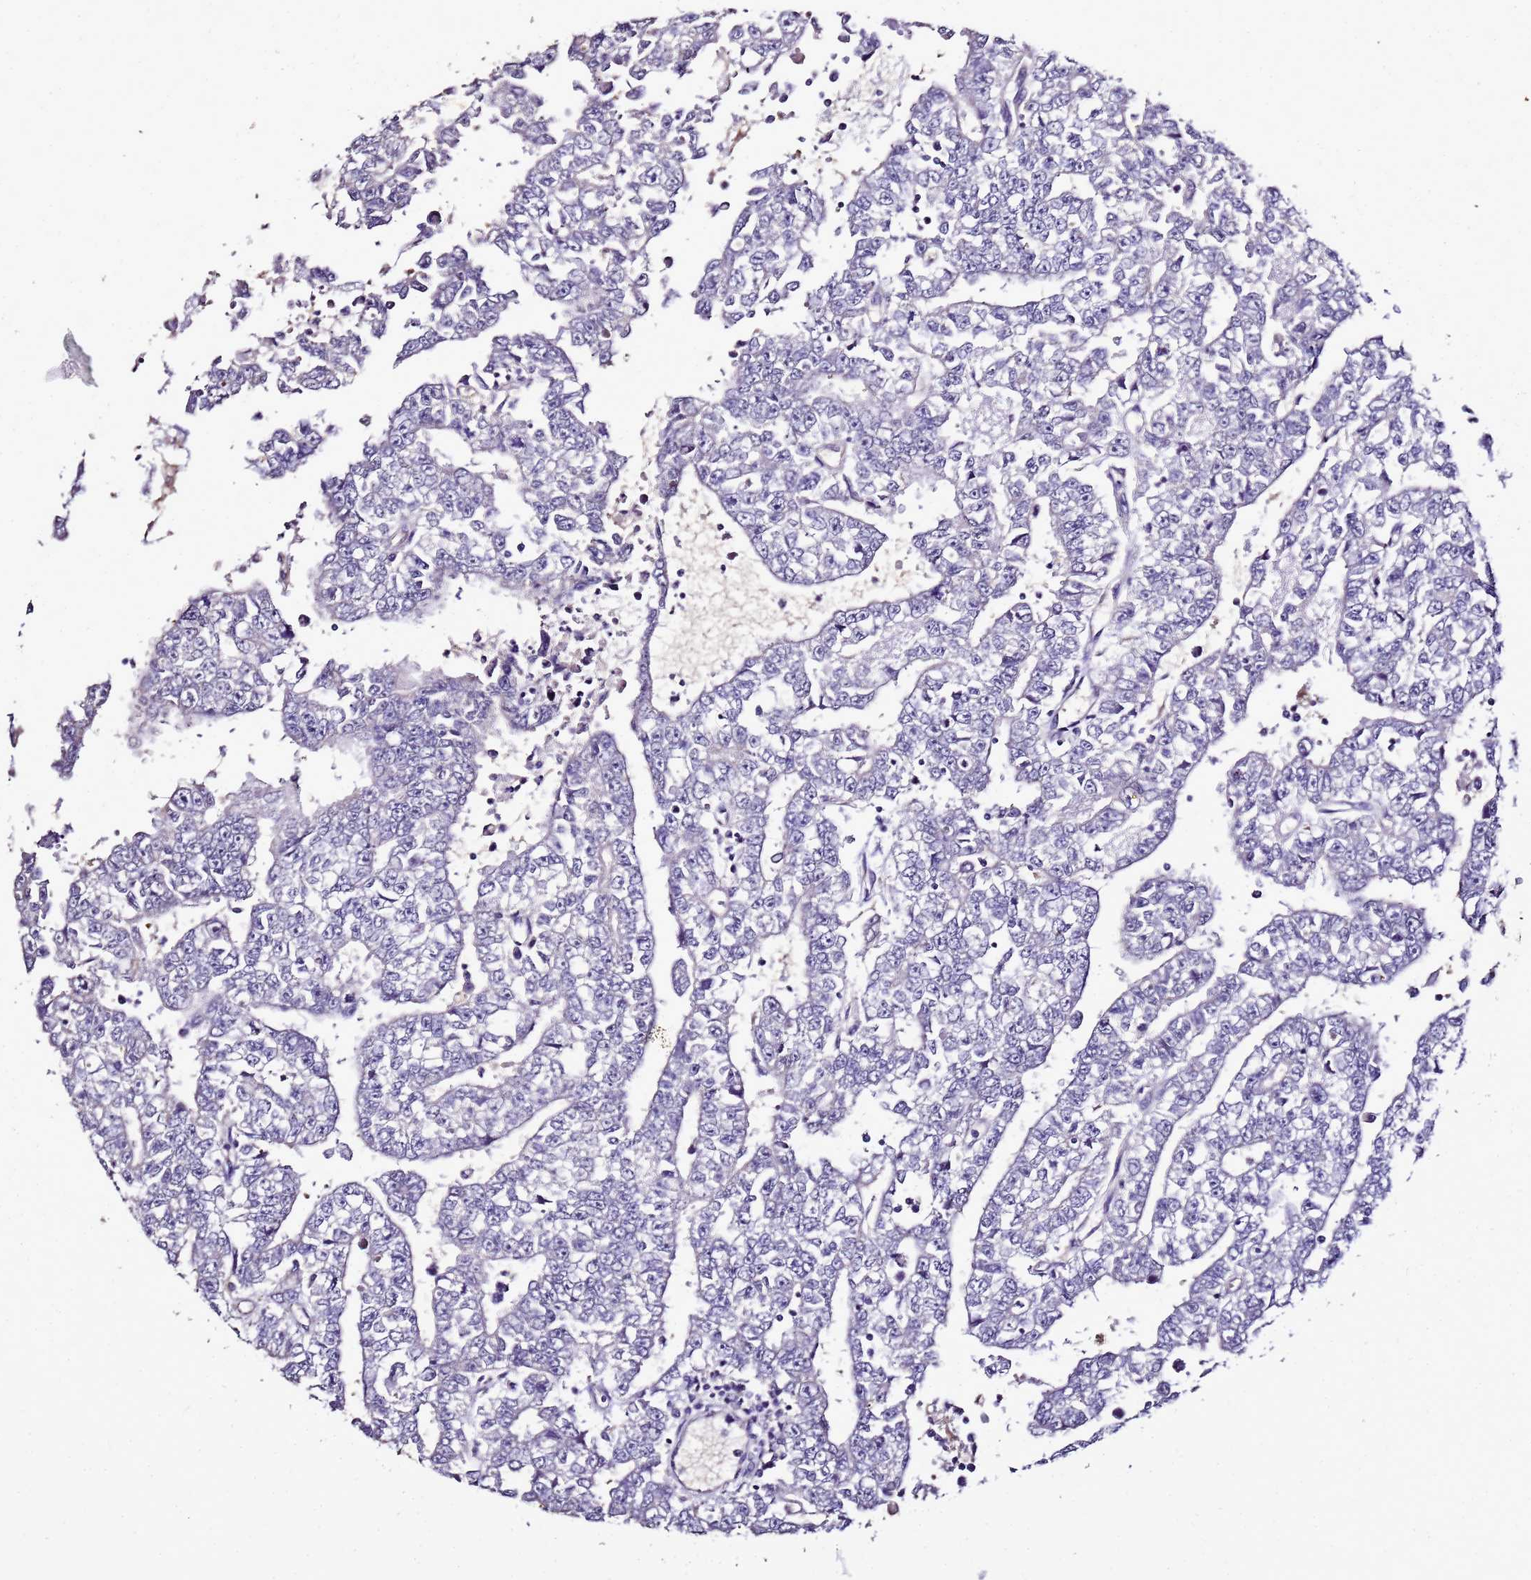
{"staining": {"intensity": "negative", "quantity": "none", "location": "none"}, "tissue": "testis cancer", "cell_type": "Tumor cells", "image_type": "cancer", "snomed": [{"axis": "morphology", "description": "Carcinoma, Embryonal, NOS"}, {"axis": "topography", "description": "Testis"}], "caption": "High power microscopy histopathology image of an immunohistochemistry histopathology image of embryonal carcinoma (testis), revealing no significant positivity in tumor cells.", "gene": "ENOPH1", "patient": {"sex": "male", "age": 25}}